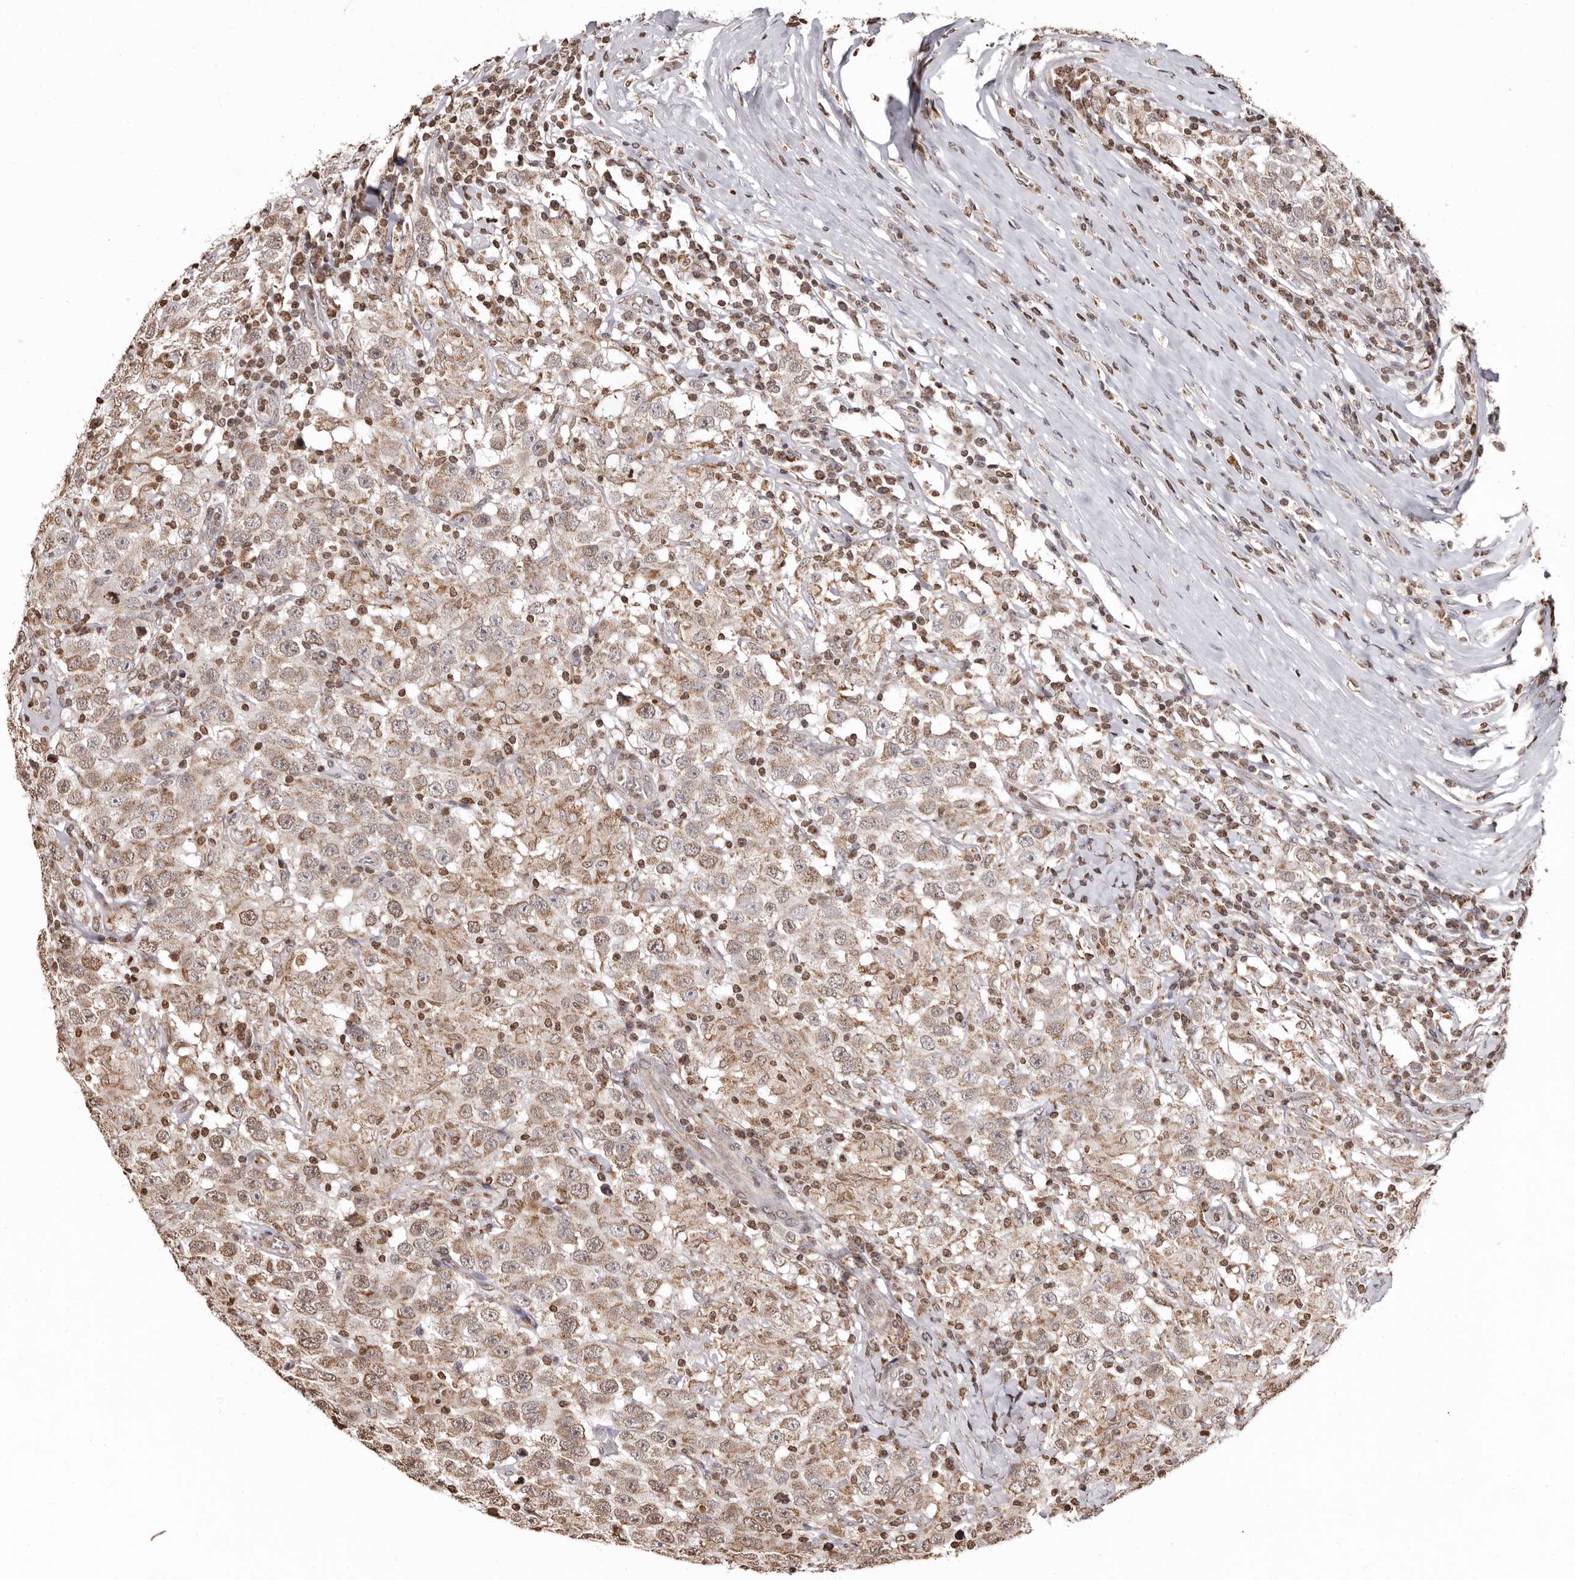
{"staining": {"intensity": "weak", "quantity": ">75%", "location": "cytoplasmic/membranous,nuclear"}, "tissue": "testis cancer", "cell_type": "Tumor cells", "image_type": "cancer", "snomed": [{"axis": "morphology", "description": "Seminoma, NOS"}, {"axis": "topography", "description": "Testis"}], "caption": "An IHC image of tumor tissue is shown. Protein staining in brown labels weak cytoplasmic/membranous and nuclear positivity in testis cancer (seminoma) within tumor cells. Immunohistochemistry (ihc) stains the protein of interest in brown and the nuclei are stained blue.", "gene": "CCDC190", "patient": {"sex": "male", "age": 41}}